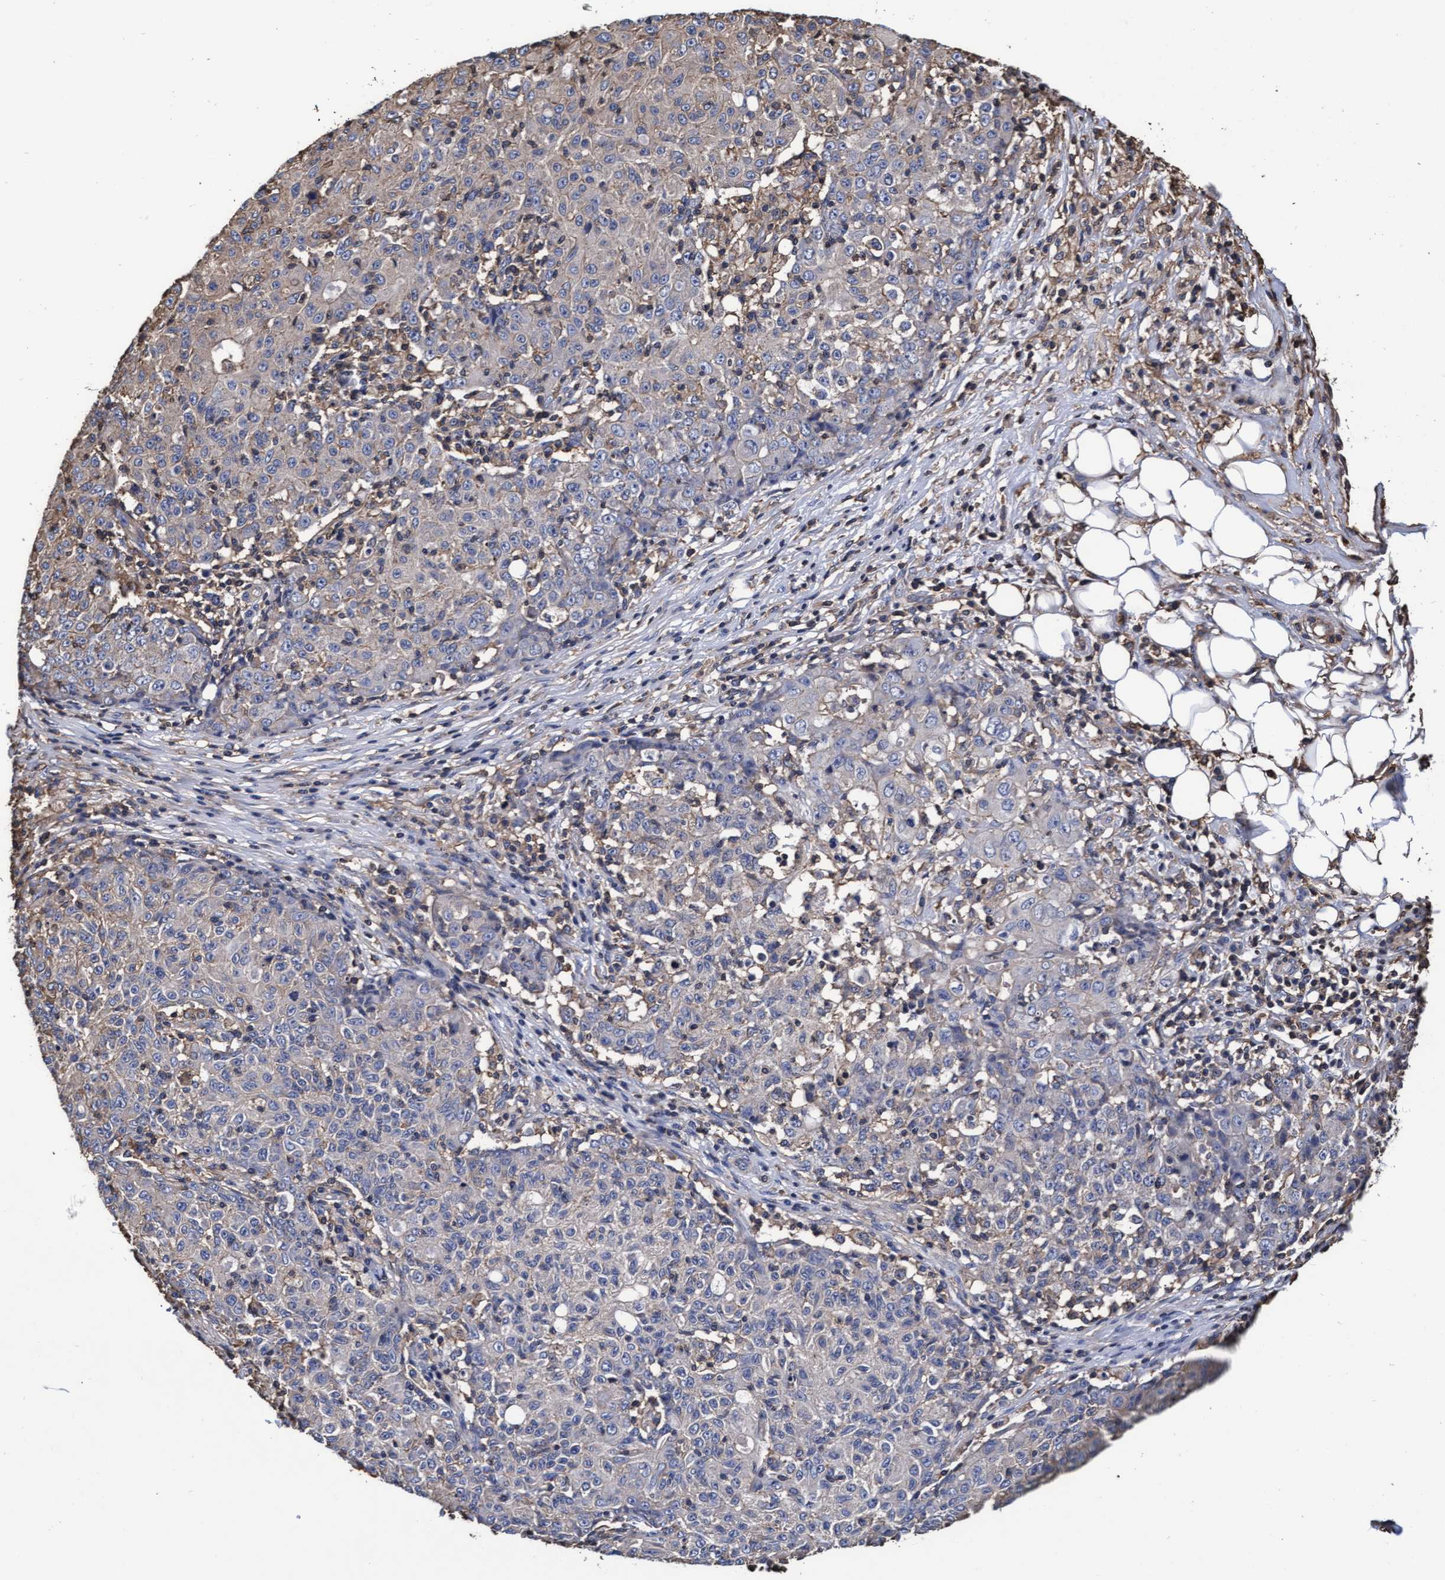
{"staining": {"intensity": "negative", "quantity": "none", "location": "none"}, "tissue": "ovarian cancer", "cell_type": "Tumor cells", "image_type": "cancer", "snomed": [{"axis": "morphology", "description": "Carcinoma, endometroid"}, {"axis": "topography", "description": "Ovary"}], "caption": "High magnification brightfield microscopy of ovarian cancer stained with DAB (3,3'-diaminobenzidine) (brown) and counterstained with hematoxylin (blue): tumor cells show no significant expression. (IHC, brightfield microscopy, high magnification).", "gene": "GRHPR", "patient": {"sex": "female", "age": 42}}